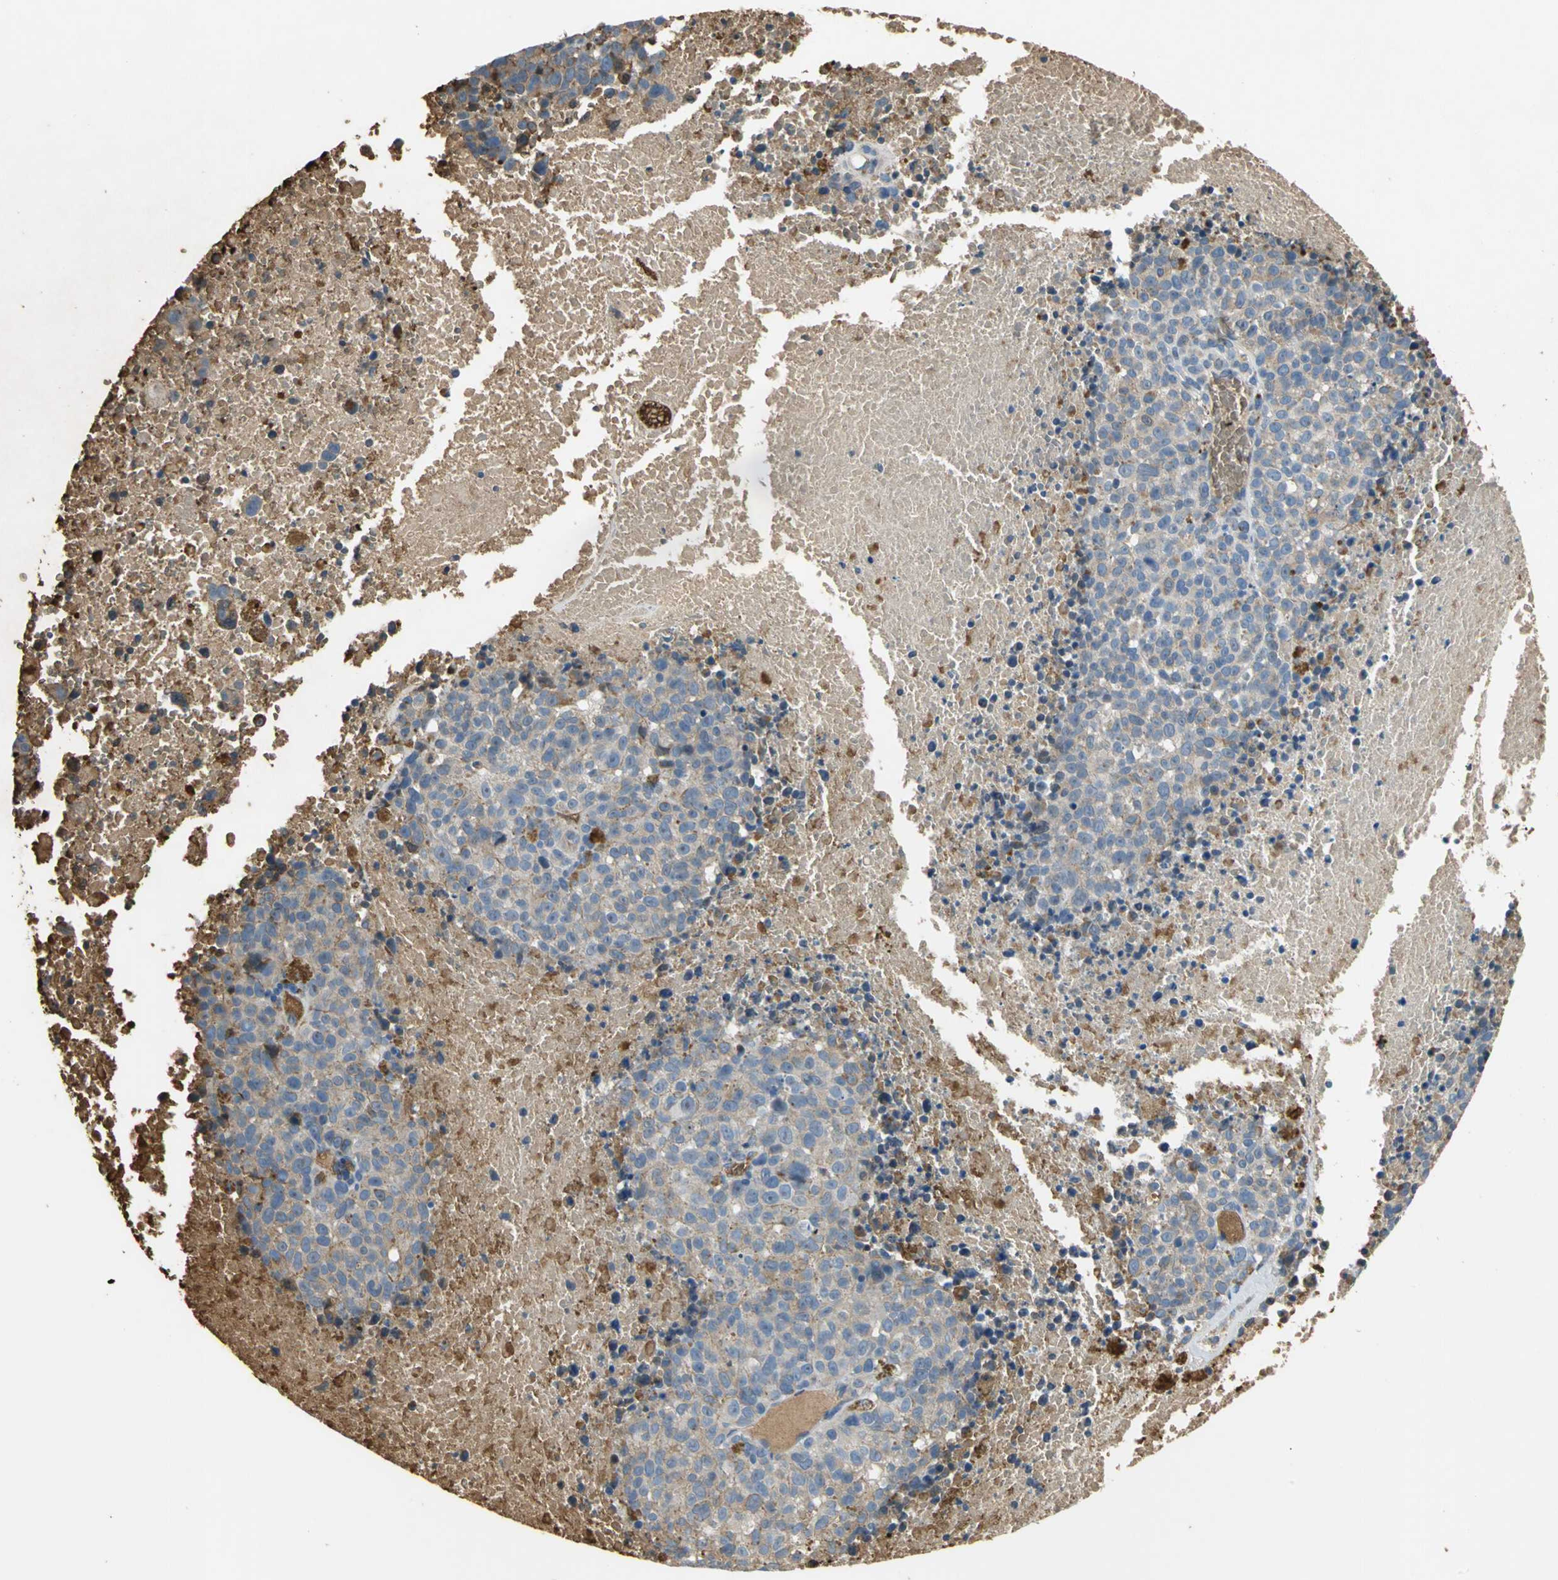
{"staining": {"intensity": "moderate", "quantity": ">75%", "location": "cytoplasmic/membranous"}, "tissue": "melanoma", "cell_type": "Tumor cells", "image_type": "cancer", "snomed": [{"axis": "morphology", "description": "Malignant melanoma, Metastatic site"}, {"axis": "topography", "description": "Cerebral cortex"}], "caption": "Approximately >75% of tumor cells in melanoma exhibit moderate cytoplasmic/membranous protein staining as visualized by brown immunohistochemical staining.", "gene": "TREM1", "patient": {"sex": "female", "age": 52}}